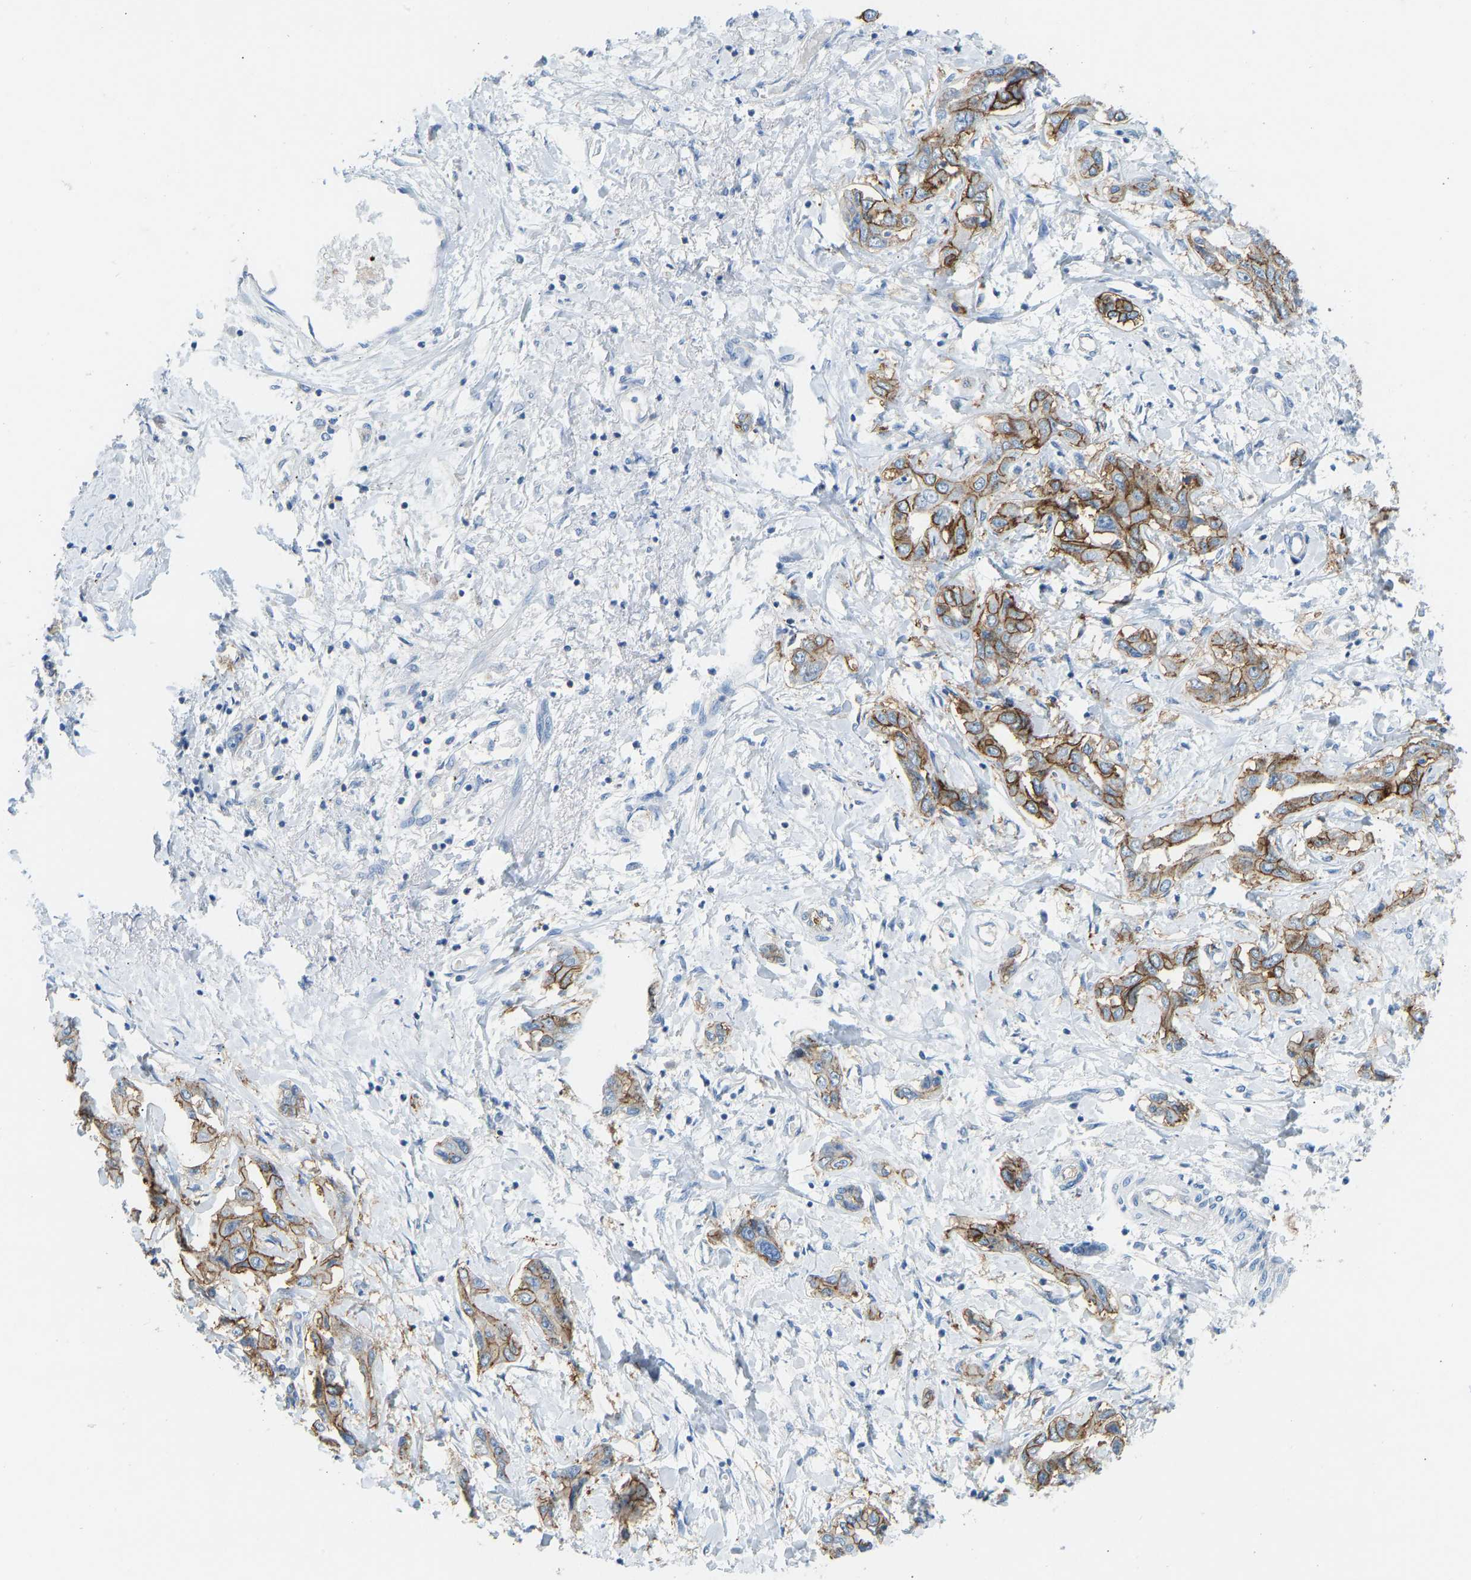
{"staining": {"intensity": "strong", "quantity": ">75%", "location": "cytoplasmic/membranous"}, "tissue": "liver cancer", "cell_type": "Tumor cells", "image_type": "cancer", "snomed": [{"axis": "morphology", "description": "Cholangiocarcinoma"}, {"axis": "topography", "description": "Liver"}], "caption": "Cholangiocarcinoma (liver) stained for a protein (brown) displays strong cytoplasmic/membranous positive expression in approximately >75% of tumor cells.", "gene": "ATP1A1", "patient": {"sex": "male", "age": 59}}